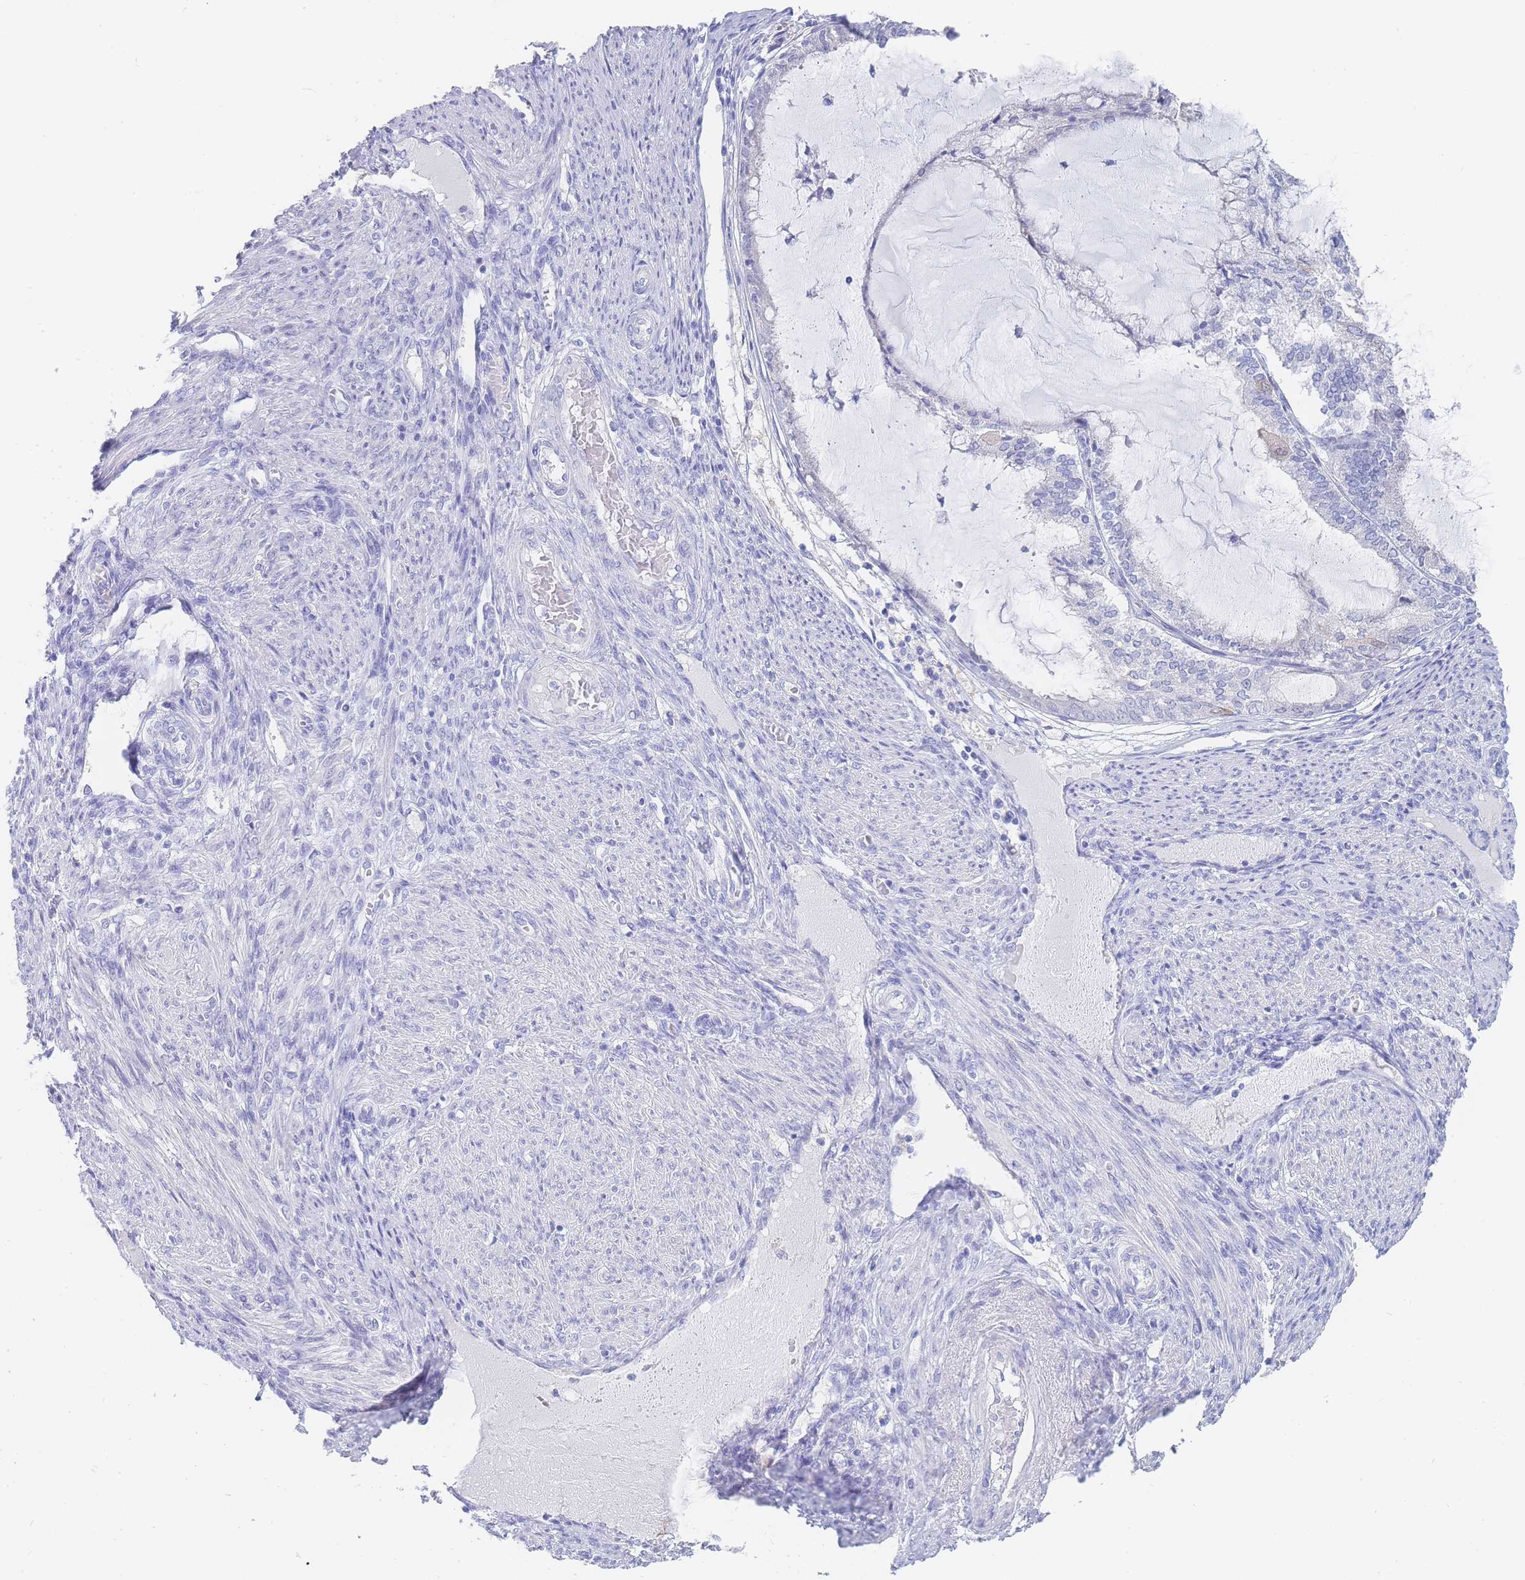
{"staining": {"intensity": "negative", "quantity": "none", "location": "none"}, "tissue": "endometrial cancer", "cell_type": "Tumor cells", "image_type": "cancer", "snomed": [{"axis": "morphology", "description": "Adenocarcinoma, NOS"}, {"axis": "topography", "description": "Endometrium"}], "caption": "DAB immunohistochemical staining of human endometrial adenocarcinoma exhibits no significant expression in tumor cells.", "gene": "LZTFL1", "patient": {"sex": "female", "age": 81}}